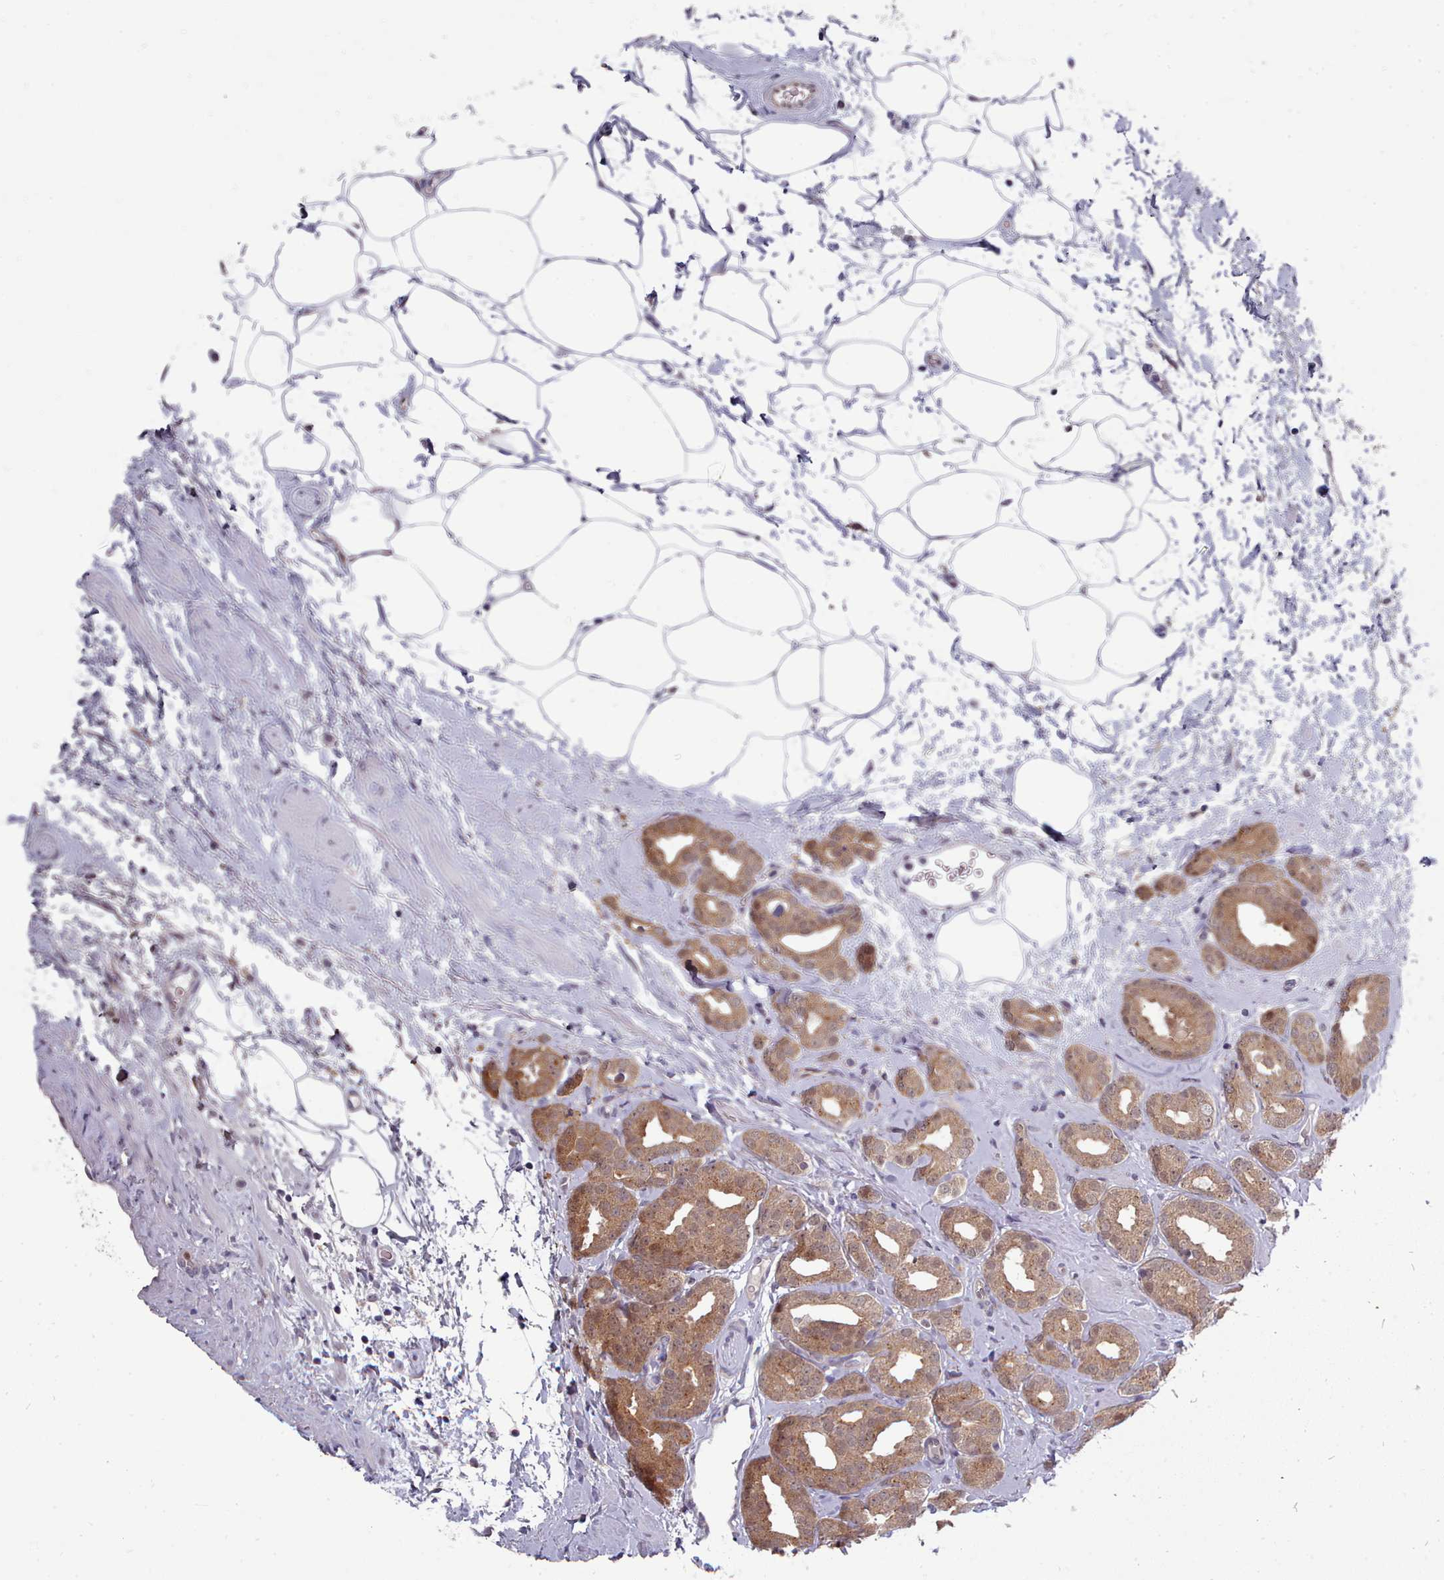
{"staining": {"intensity": "moderate", "quantity": "25%-75%", "location": "cytoplasmic/membranous,nuclear"}, "tissue": "prostate cancer", "cell_type": "Tumor cells", "image_type": "cancer", "snomed": [{"axis": "morphology", "description": "Adenocarcinoma, High grade"}, {"axis": "topography", "description": "Prostate"}], "caption": "A photomicrograph of human prostate cancer (adenocarcinoma (high-grade)) stained for a protein shows moderate cytoplasmic/membranous and nuclear brown staining in tumor cells. Using DAB (brown) and hematoxylin (blue) stains, captured at high magnification using brightfield microscopy.", "gene": "GINS1", "patient": {"sex": "male", "age": 63}}